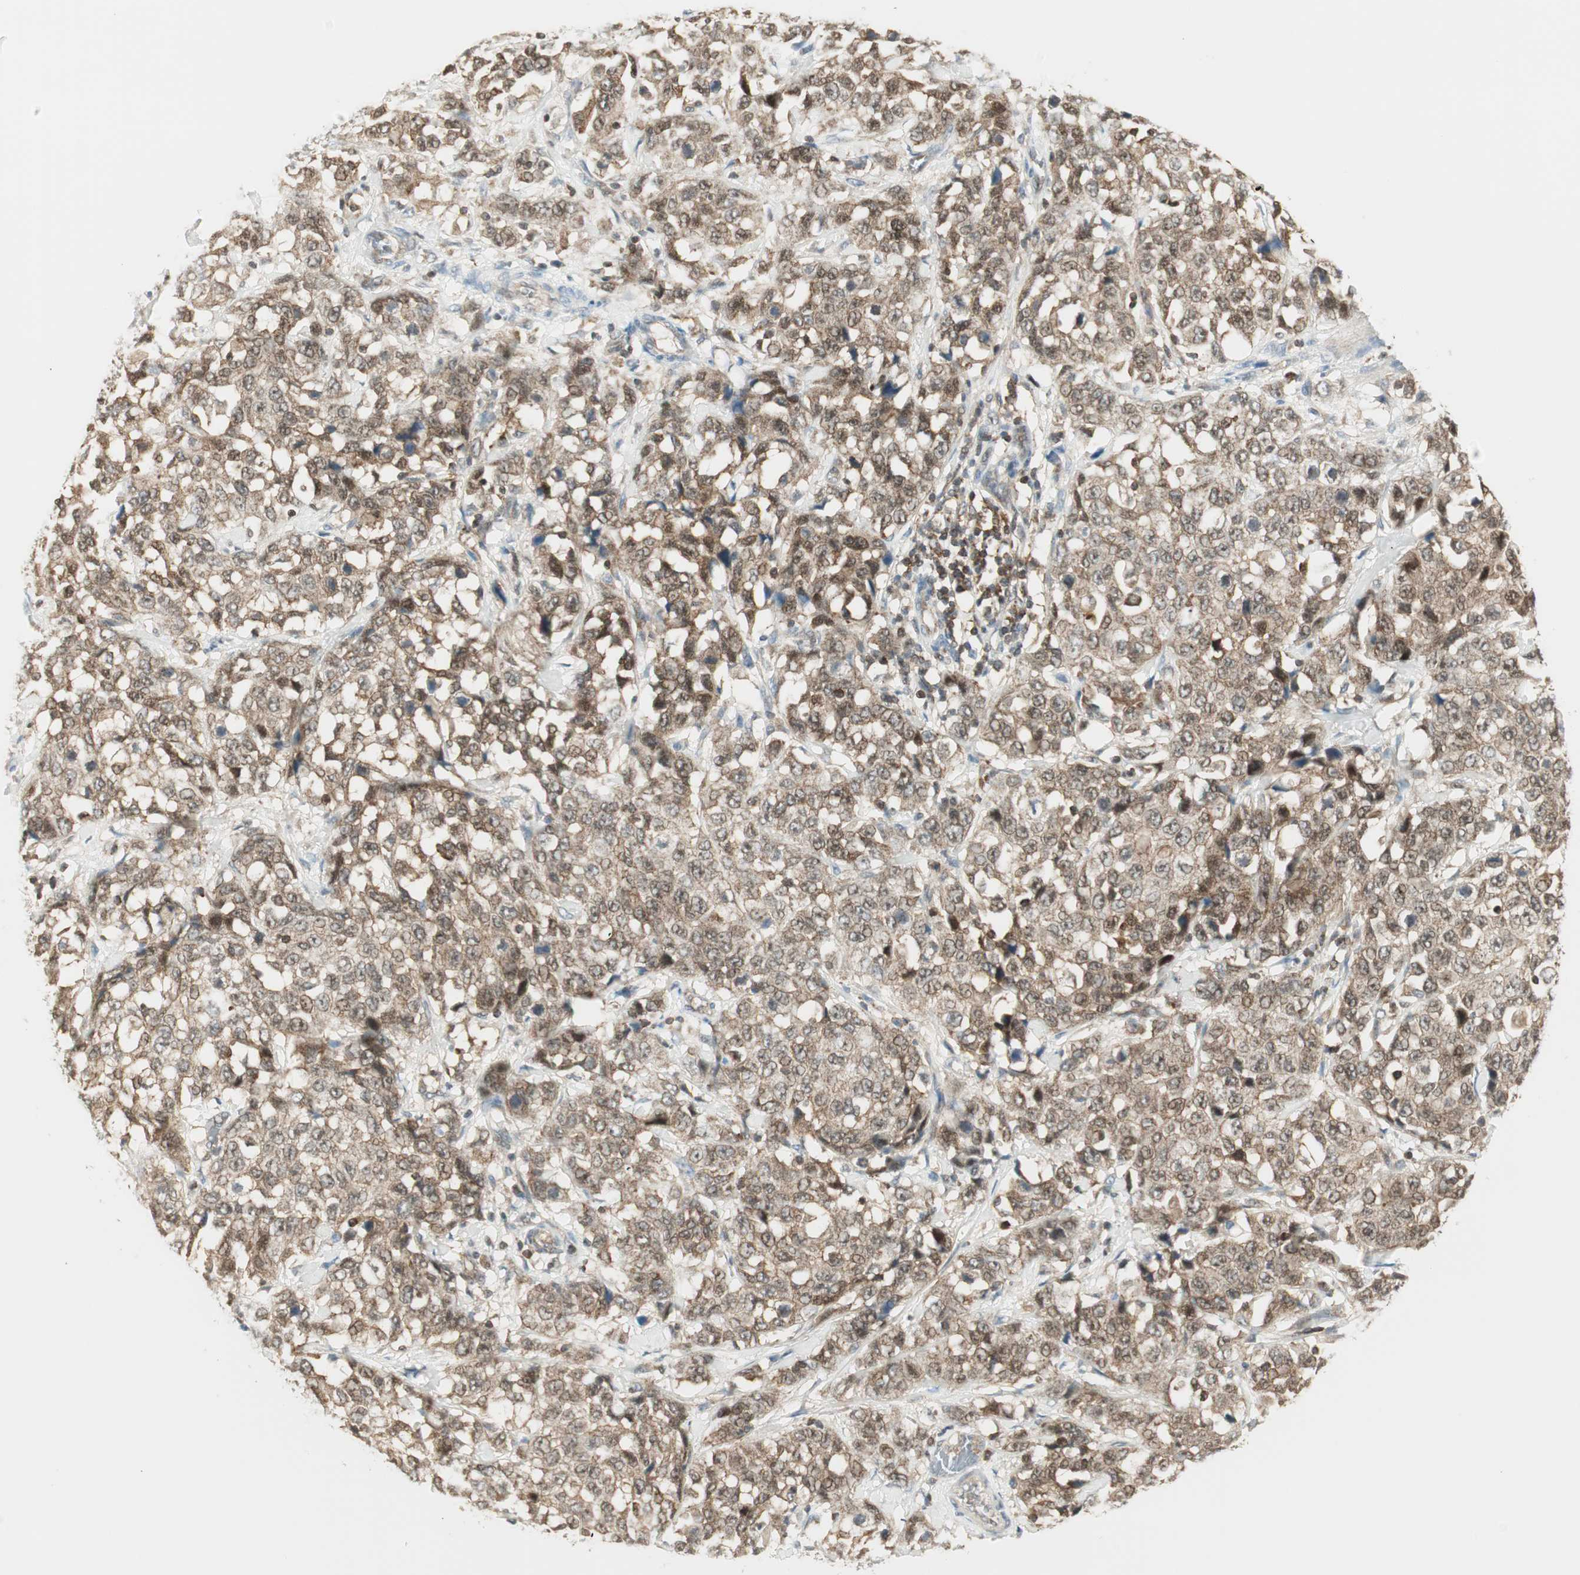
{"staining": {"intensity": "moderate", "quantity": ">75%", "location": "cytoplasmic/membranous"}, "tissue": "stomach cancer", "cell_type": "Tumor cells", "image_type": "cancer", "snomed": [{"axis": "morphology", "description": "Normal tissue, NOS"}, {"axis": "morphology", "description": "Adenocarcinoma, NOS"}, {"axis": "topography", "description": "Stomach"}], "caption": "Moderate cytoplasmic/membranous positivity is present in approximately >75% of tumor cells in stomach adenocarcinoma. The staining was performed using DAB to visualize the protein expression in brown, while the nuclei were stained in blue with hematoxylin (Magnification: 20x).", "gene": "PPP1CA", "patient": {"sex": "male", "age": 48}}